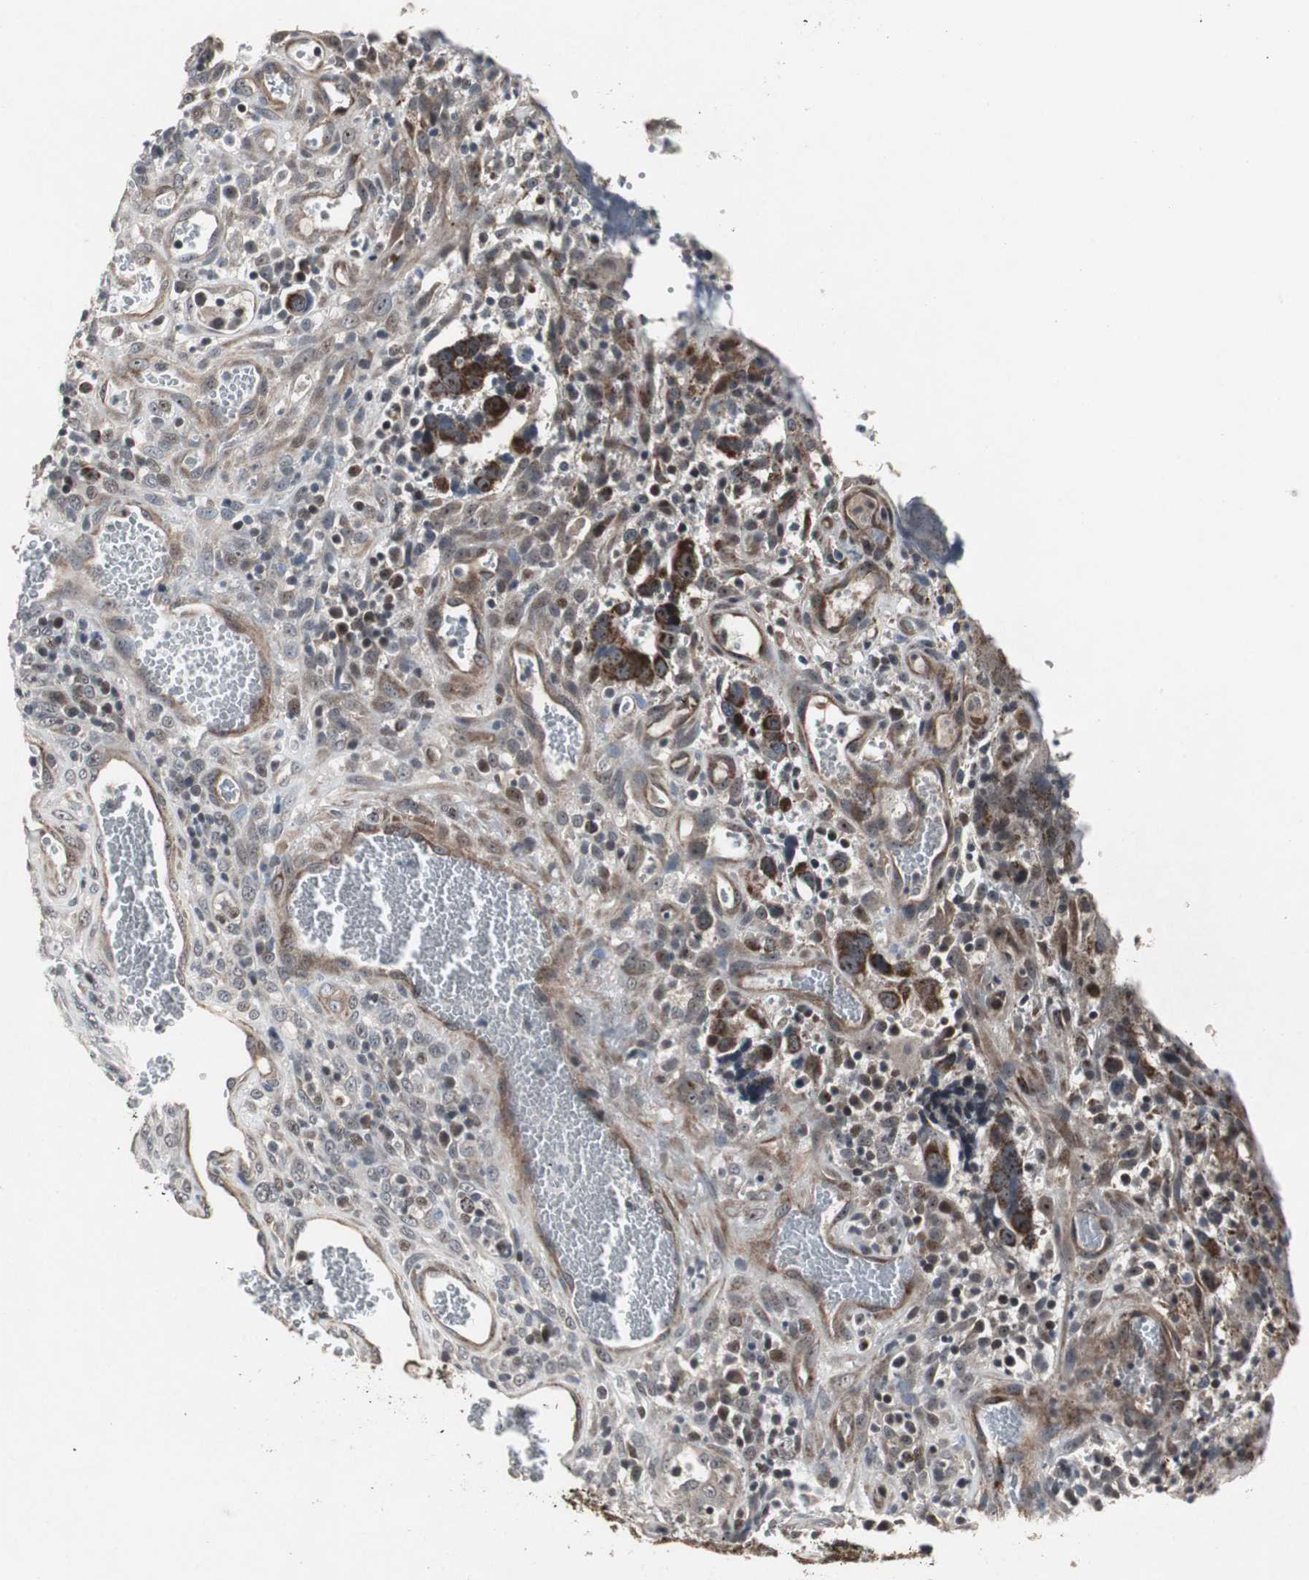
{"staining": {"intensity": "strong", "quantity": "25%-75%", "location": "cytoplasmic/membranous"}, "tissue": "colorectal cancer", "cell_type": "Tumor cells", "image_type": "cancer", "snomed": [{"axis": "morphology", "description": "Adenocarcinoma, NOS"}, {"axis": "topography", "description": "Colon"}], "caption": "DAB (3,3'-diaminobenzidine) immunohistochemical staining of human adenocarcinoma (colorectal) reveals strong cytoplasmic/membranous protein staining in approximately 25%-75% of tumor cells. Nuclei are stained in blue.", "gene": "MRPL40", "patient": {"sex": "male", "age": 54}}